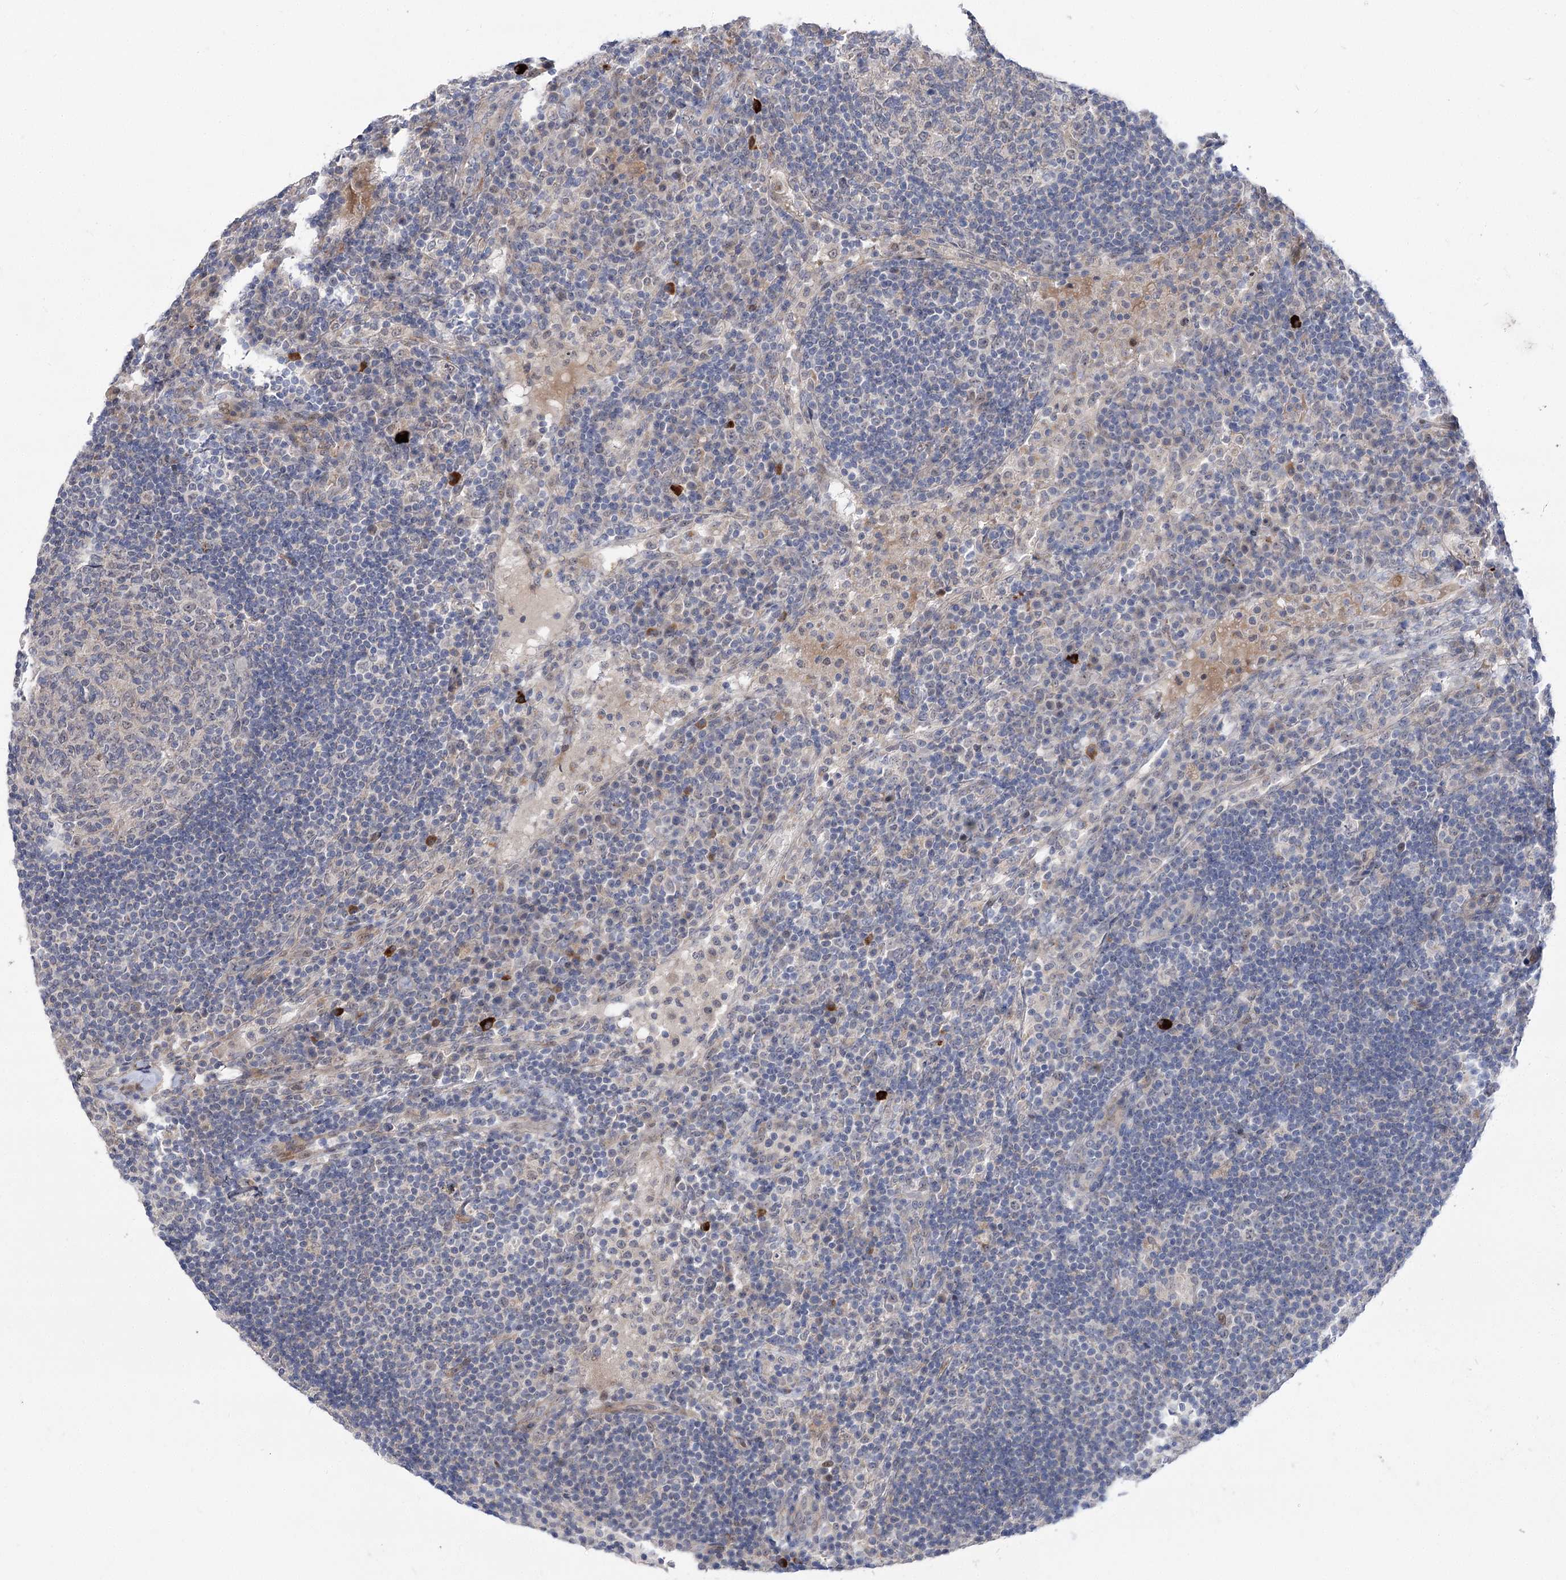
{"staining": {"intensity": "negative", "quantity": "none", "location": "none"}, "tissue": "lymph node", "cell_type": "Germinal center cells", "image_type": "normal", "snomed": [{"axis": "morphology", "description": "Normal tissue, NOS"}, {"axis": "topography", "description": "Lymph node"}], "caption": "DAB immunohistochemical staining of benign human lymph node demonstrates no significant positivity in germinal center cells.", "gene": "ARHGAP32", "patient": {"sex": "female", "age": 53}}